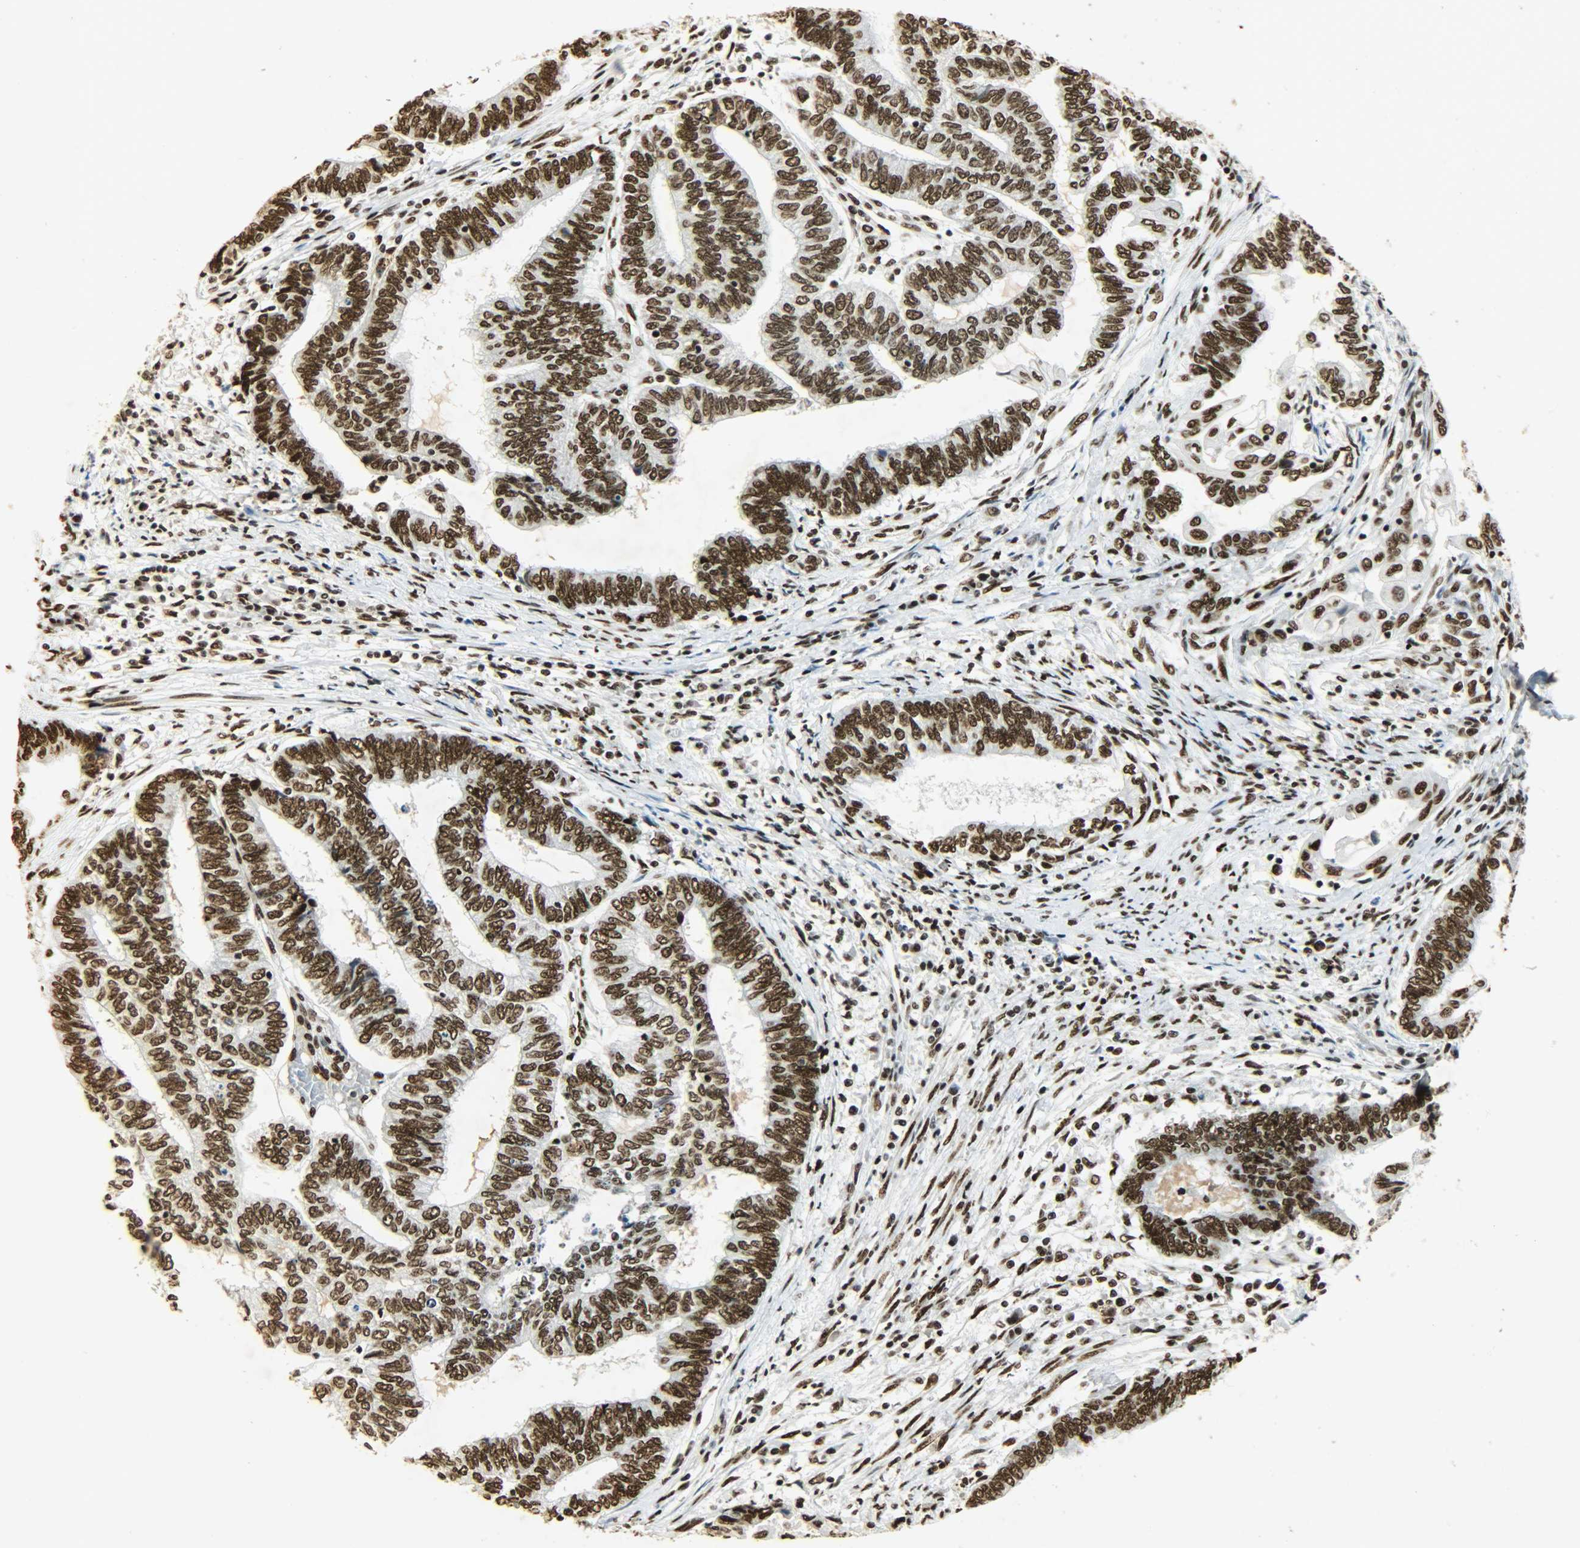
{"staining": {"intensity": "strong", "quantity": ">75%", "location": "nuclear"}, "tissue": "endometrial cancer", "cell_type": "Tumor cells", "image_type": "cancer", "snomed": [{"axis": "morphology", "description": "Adenocarcinoma, NOS"}, {"axis": "topography", "description": "Uterus"}, {"axis": "topography", "description": "Endometrium"}], "caption": "The immunohistochemical stain labels strong nuclear positivity in tumor cells of endometrial cancer (adenocarcinoma) tissue. (DAB = brown stain, brightfield microscopy at high magnification).", "gene": "KHDRBS1", "patient": {"sex": "female", "age": 70}}